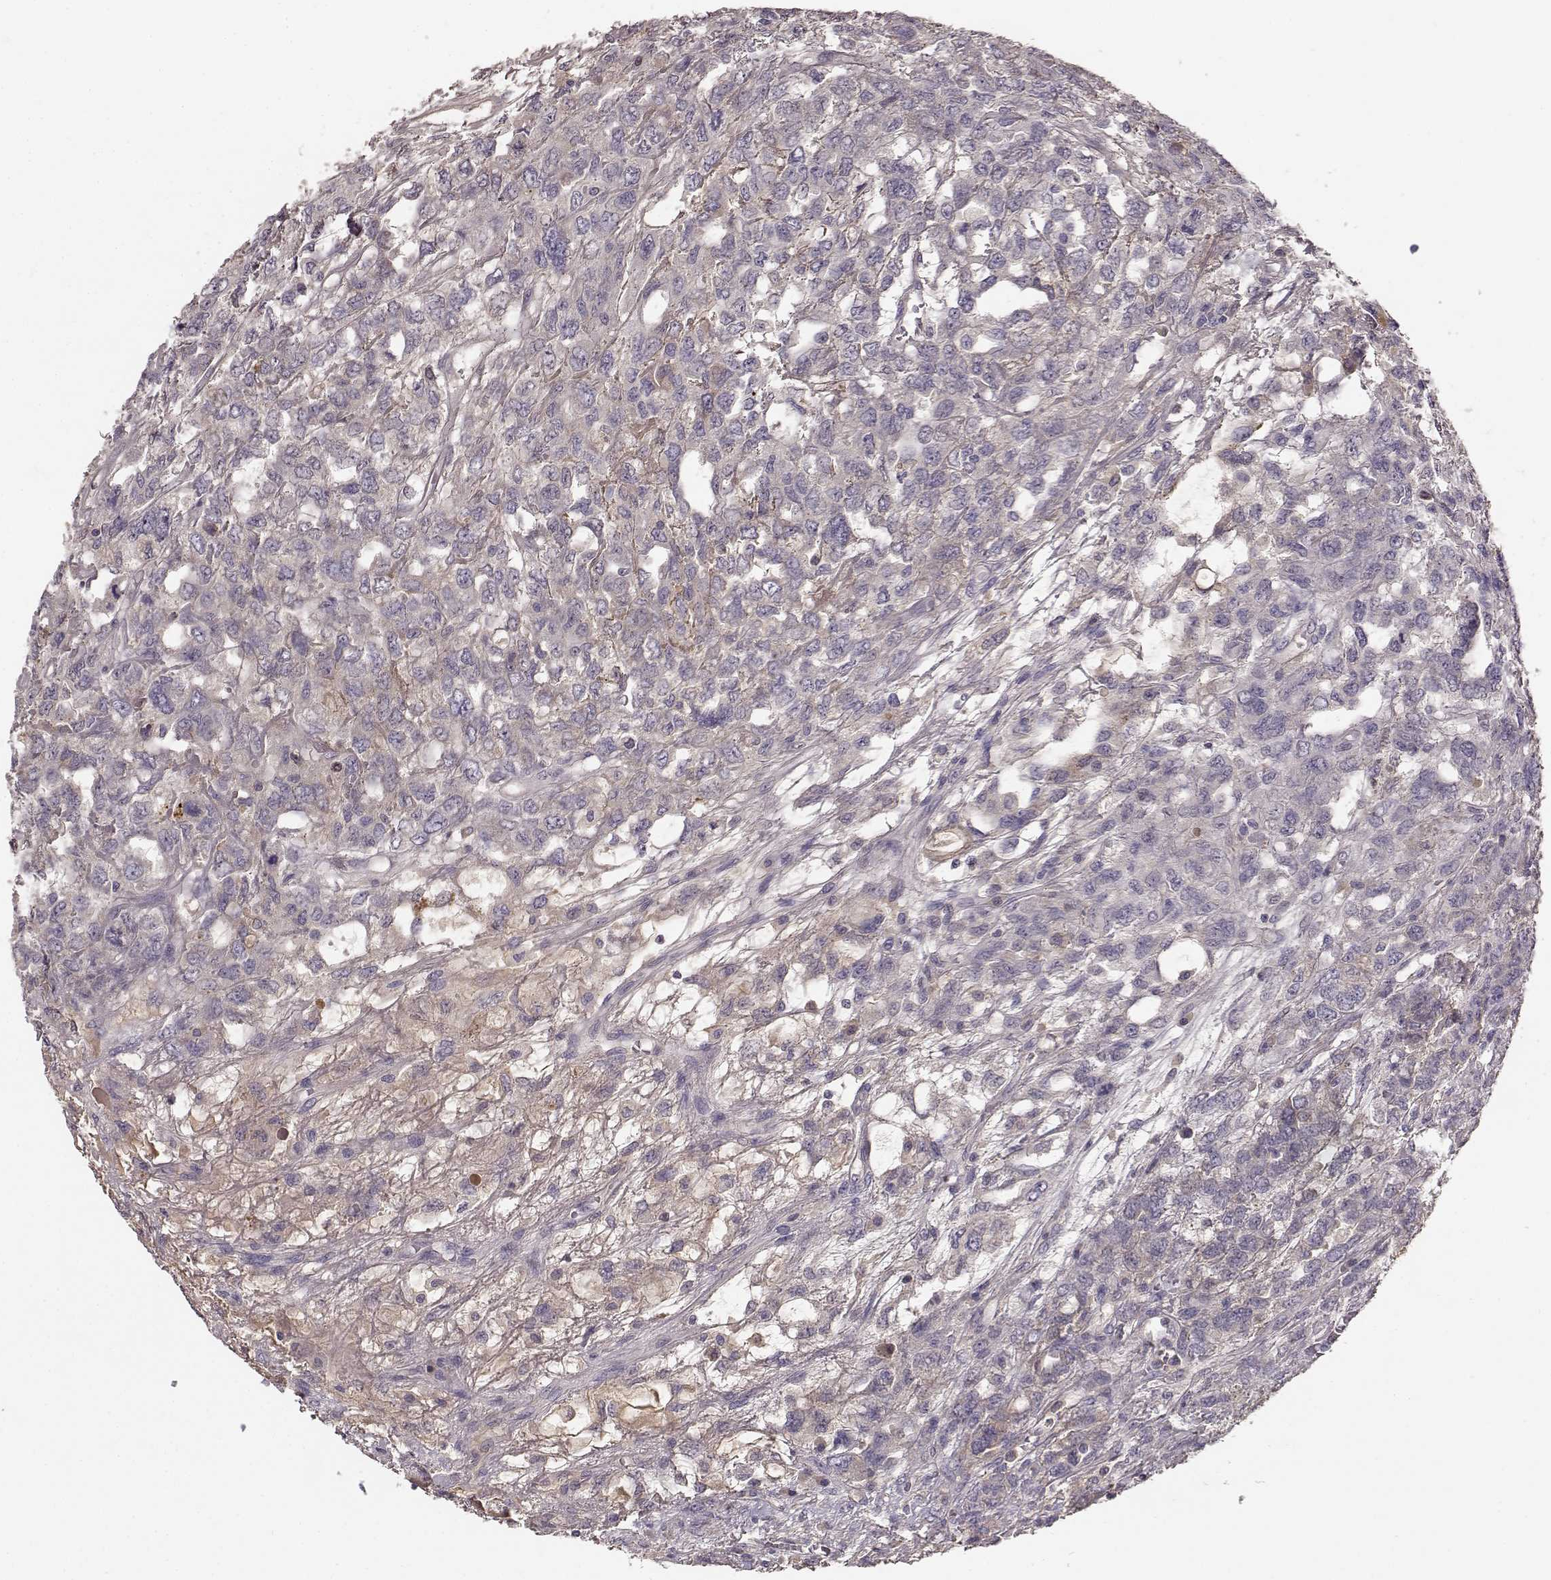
{"staining": {"intensity": "negative", "quantity": "none", "location": "none"}, "tissue": "testis cancer", "cell_type": "Tumor cells", "image_type": "cancer", "snomed": [{"axis": "morphology", "description": "Seminoma, NOS"}, {"axis": "topography", "description": "Testis"}], "caption": "DAB (3,3'-diaminobenzidine) immunohistochemical staining of testis cancer shows no significant positivity in tumor cells. (DAB immunohistochemistry (IHC) visualized using brightfield microscopy, high magnification).", "gene": "YJEFN3", "patient": {"sex": "male", "age": 52}}